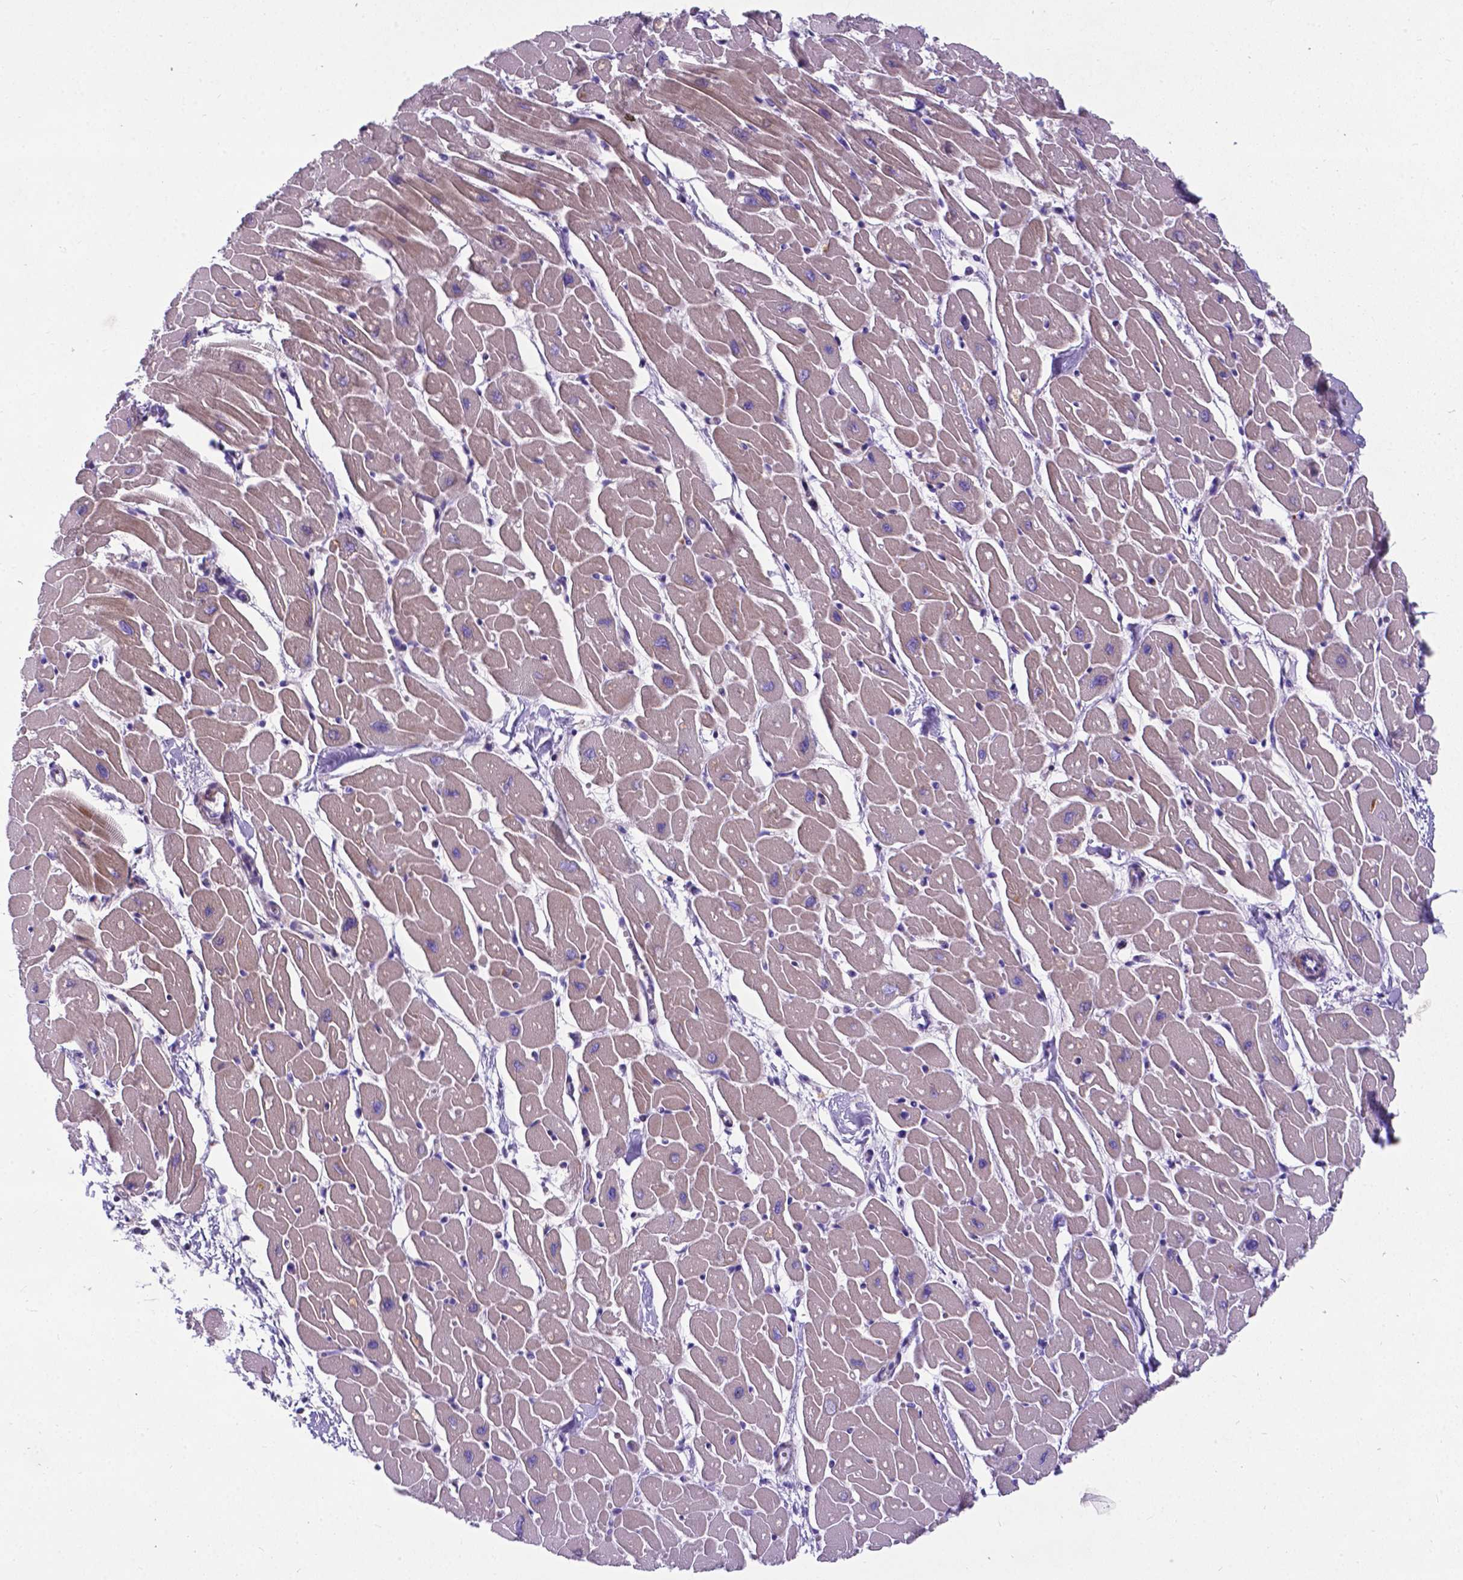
{"staining": {"intensity": "weak", "quantity": "25%-75%", "location": "cytoplasmic/membranous"}, "tissue": "heart muscle", "cell_type": "Cardiomyocytes", "image_type": "normal", "snomed": [{"axis": "morphology", "description": "Normal tissue, NOS"}, {"axis": "topography", "description": "Heart"}], "caption": "Normal heart muscle was stained to show a protein in brown. There is low levels of weak cytoplasmic/membranous expression in about 25%-75% of cardiomyocytes.", "gene": "PFKFB4", "patient": {"sex": "male", "age": 57}}